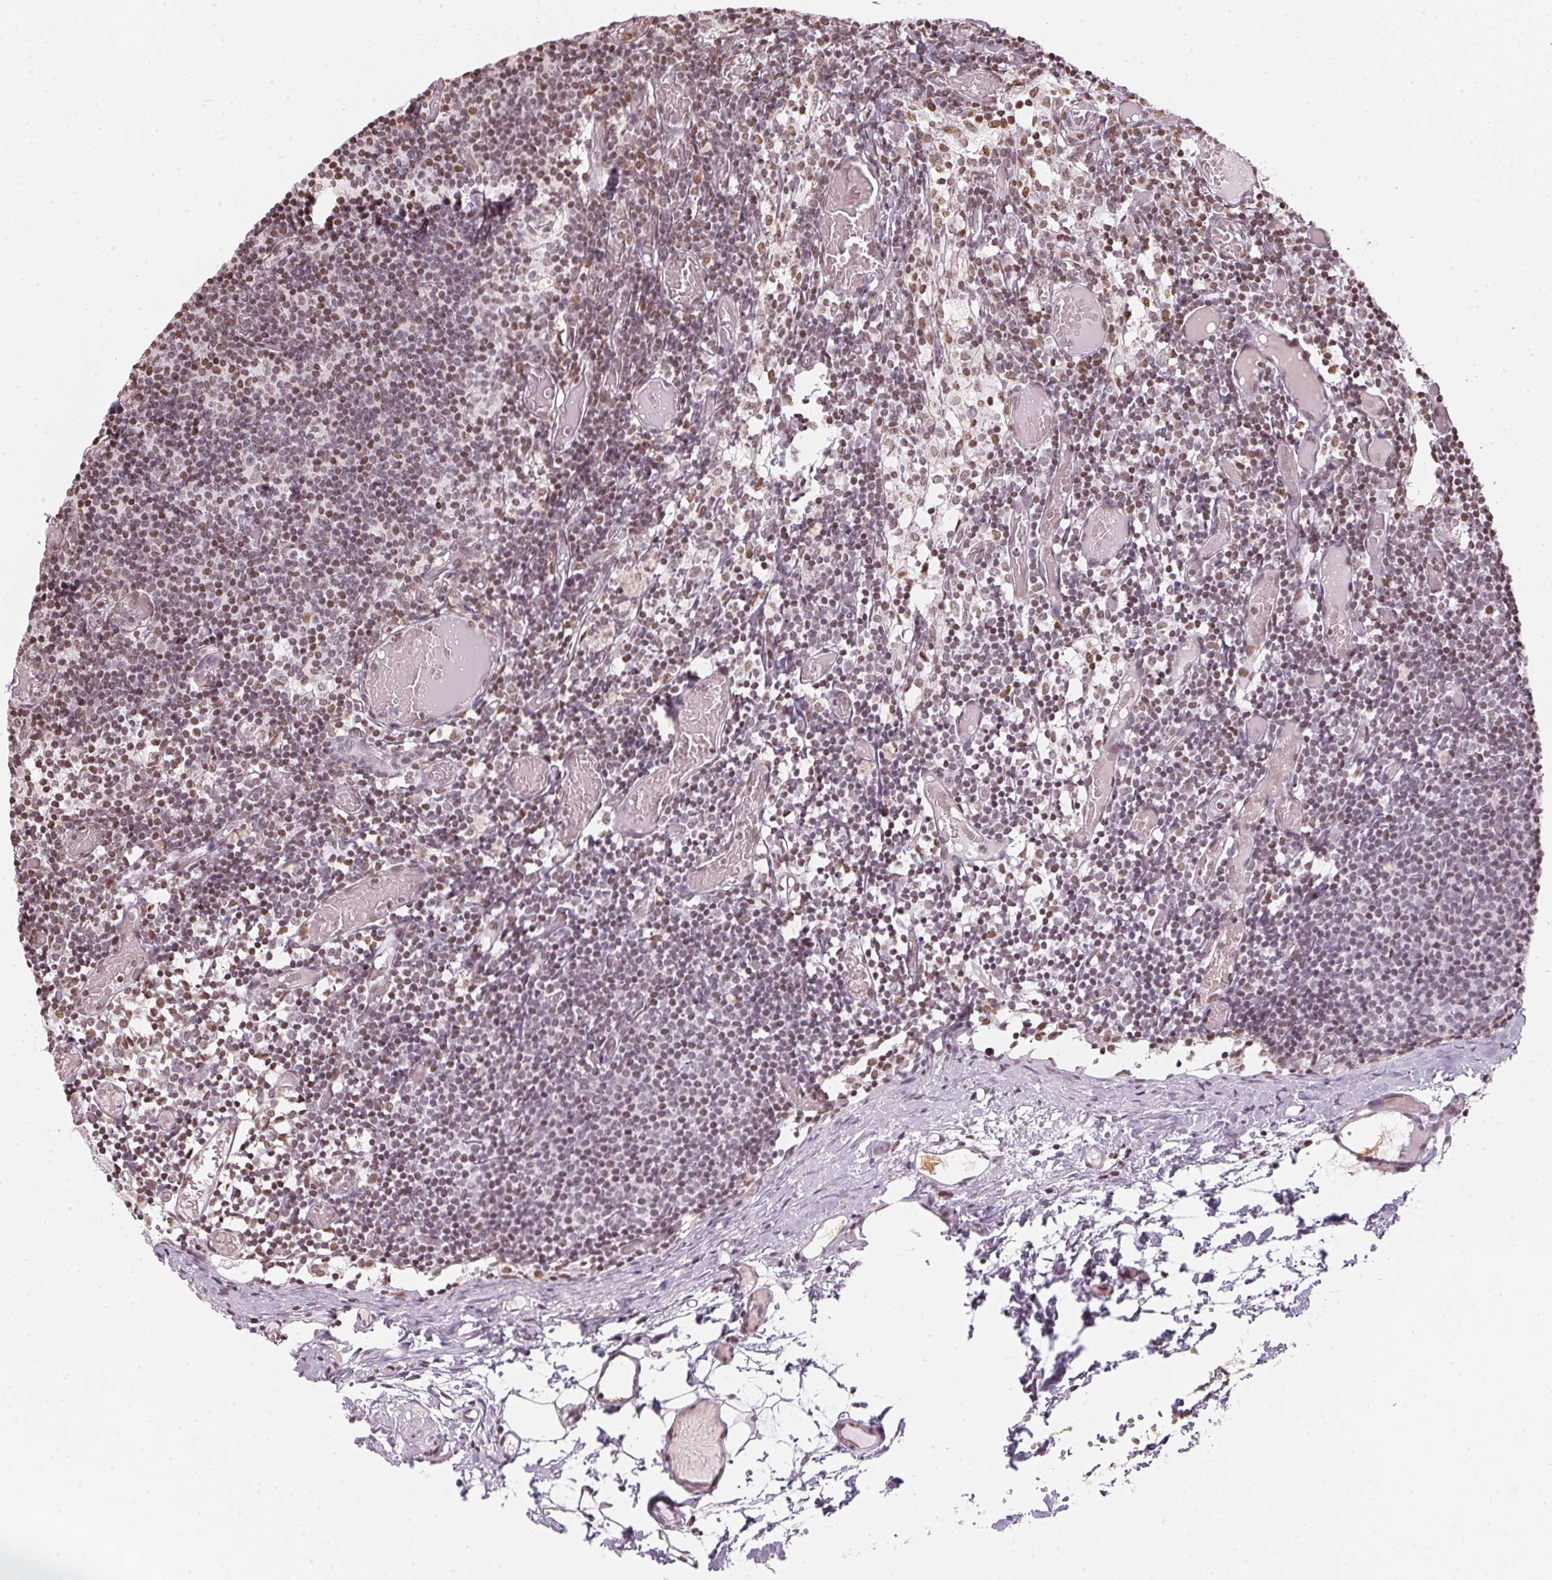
{"staining": {"intensity": "weak", "quantity": "25%-75%", "location": "nuclear"}, "tissue": "lymph node", "cell_type": "Germinal center cells", "image_type": "normal", "snomed": [{"axis": "morphology", "description": "Normal tissue, NOS"}, {"axis": "topography", "description": "Lymph node"}], "caption": "Immunohistochemistry staining of benign lymph node, which reveals low levels of weak nuclear positivity in approximately 25%-75% of germinal center cells indicating weak nuclear protein staining. The staining was performed using DAB (brown) for protein detection and nuclei were counterstained in hematoxylin (blue).", "gene": "KAT6A", "patient": {"sex": "female", "age": 41}}